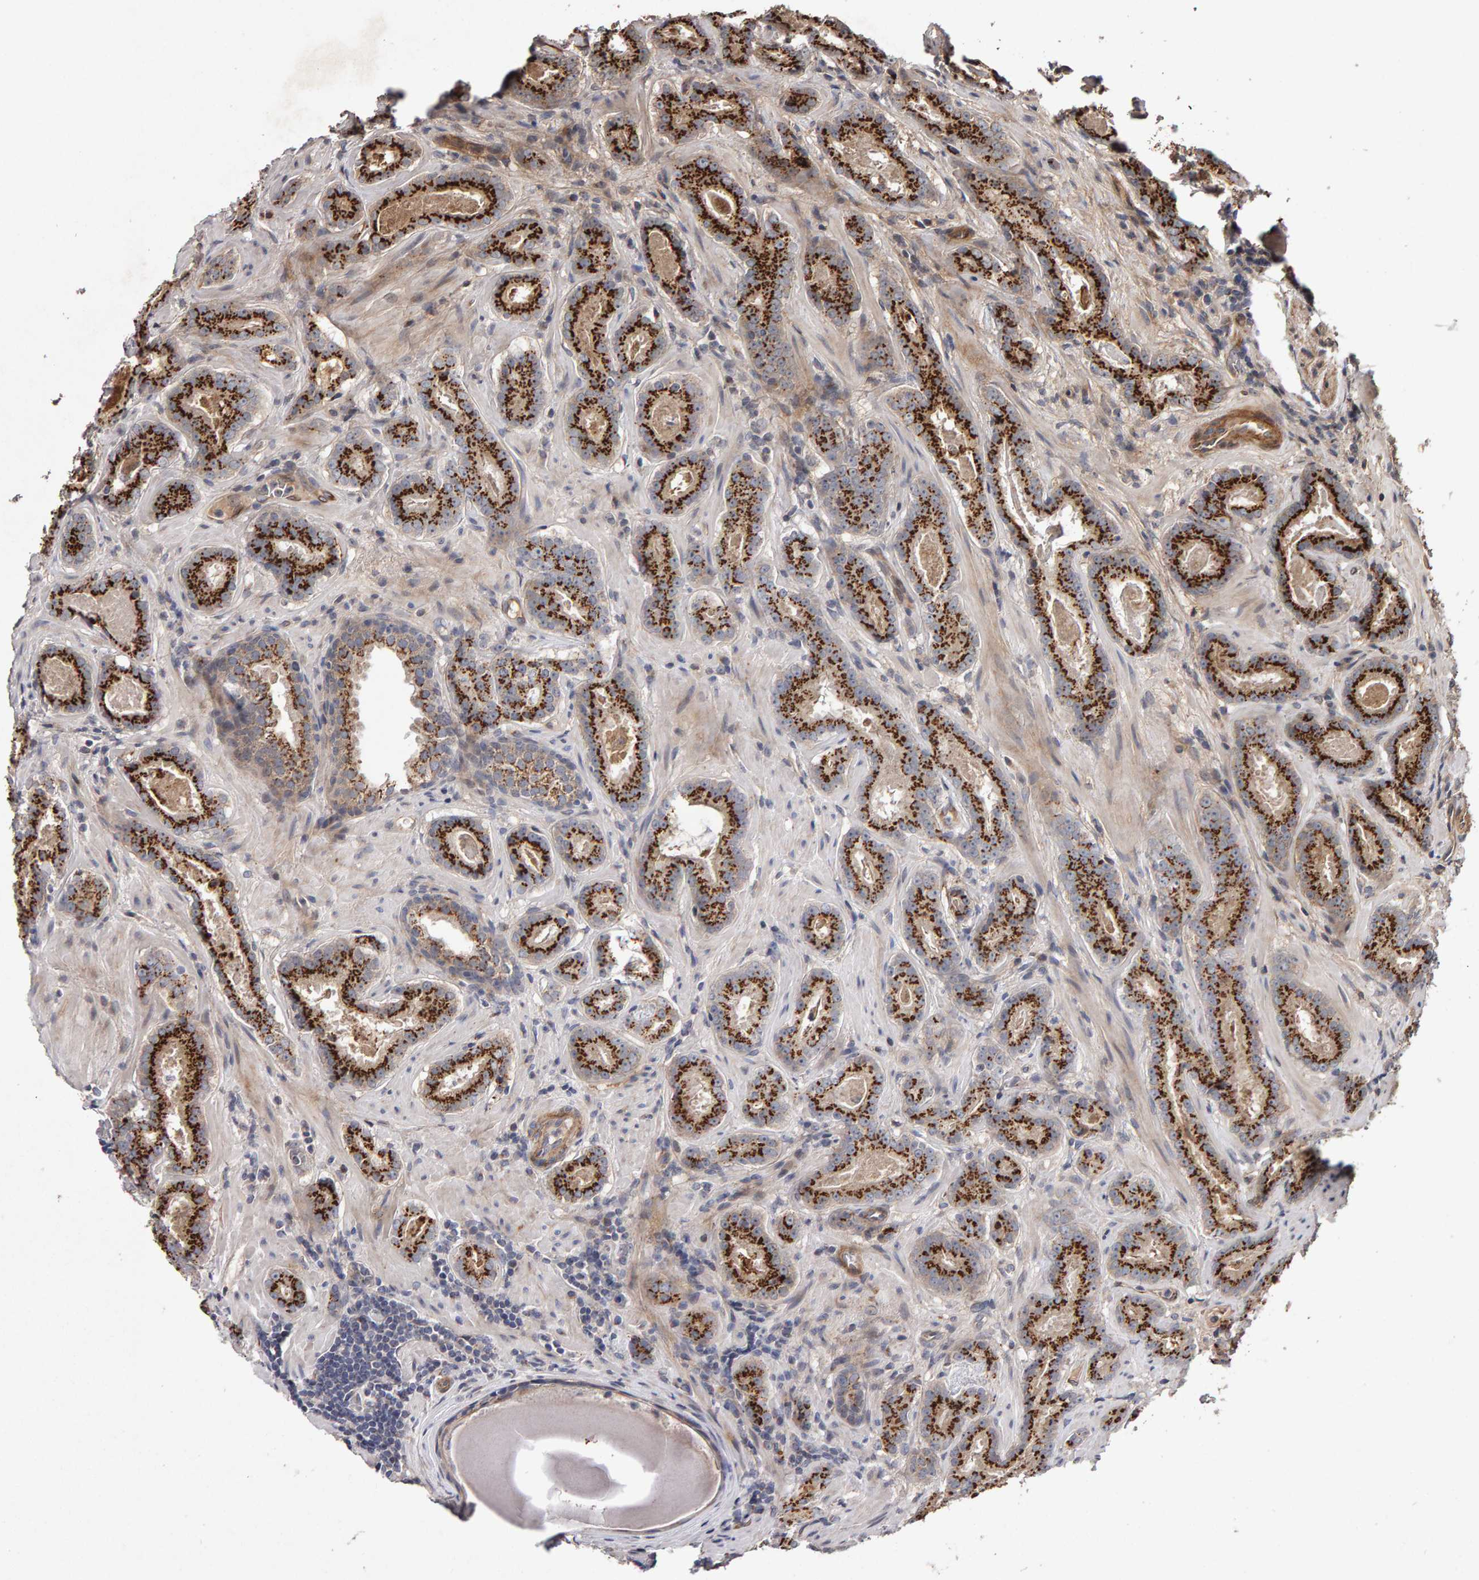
{"staining": {"intensity": "strong", "quantity": ">75%", "location": "cytoplasmic/membranous"}, "tissue": "prostate cancer", "cell_type": "Tumor cells", "image_type": "cancer", "snomed": [{"axis": "morphology", "description": "Adenocarcinoma, Low grade"}, {"axis": "topography", "description": "Prostate"}], "caption": "The photomicrograph reveals immunohistochemical staining of prostate cancer. There is strong cytoplasmic/membranous positivity is seen in approximately >75% of tumor cells.", "gene": "CANT1", "patient": {"sex": "male", "age": 69}}